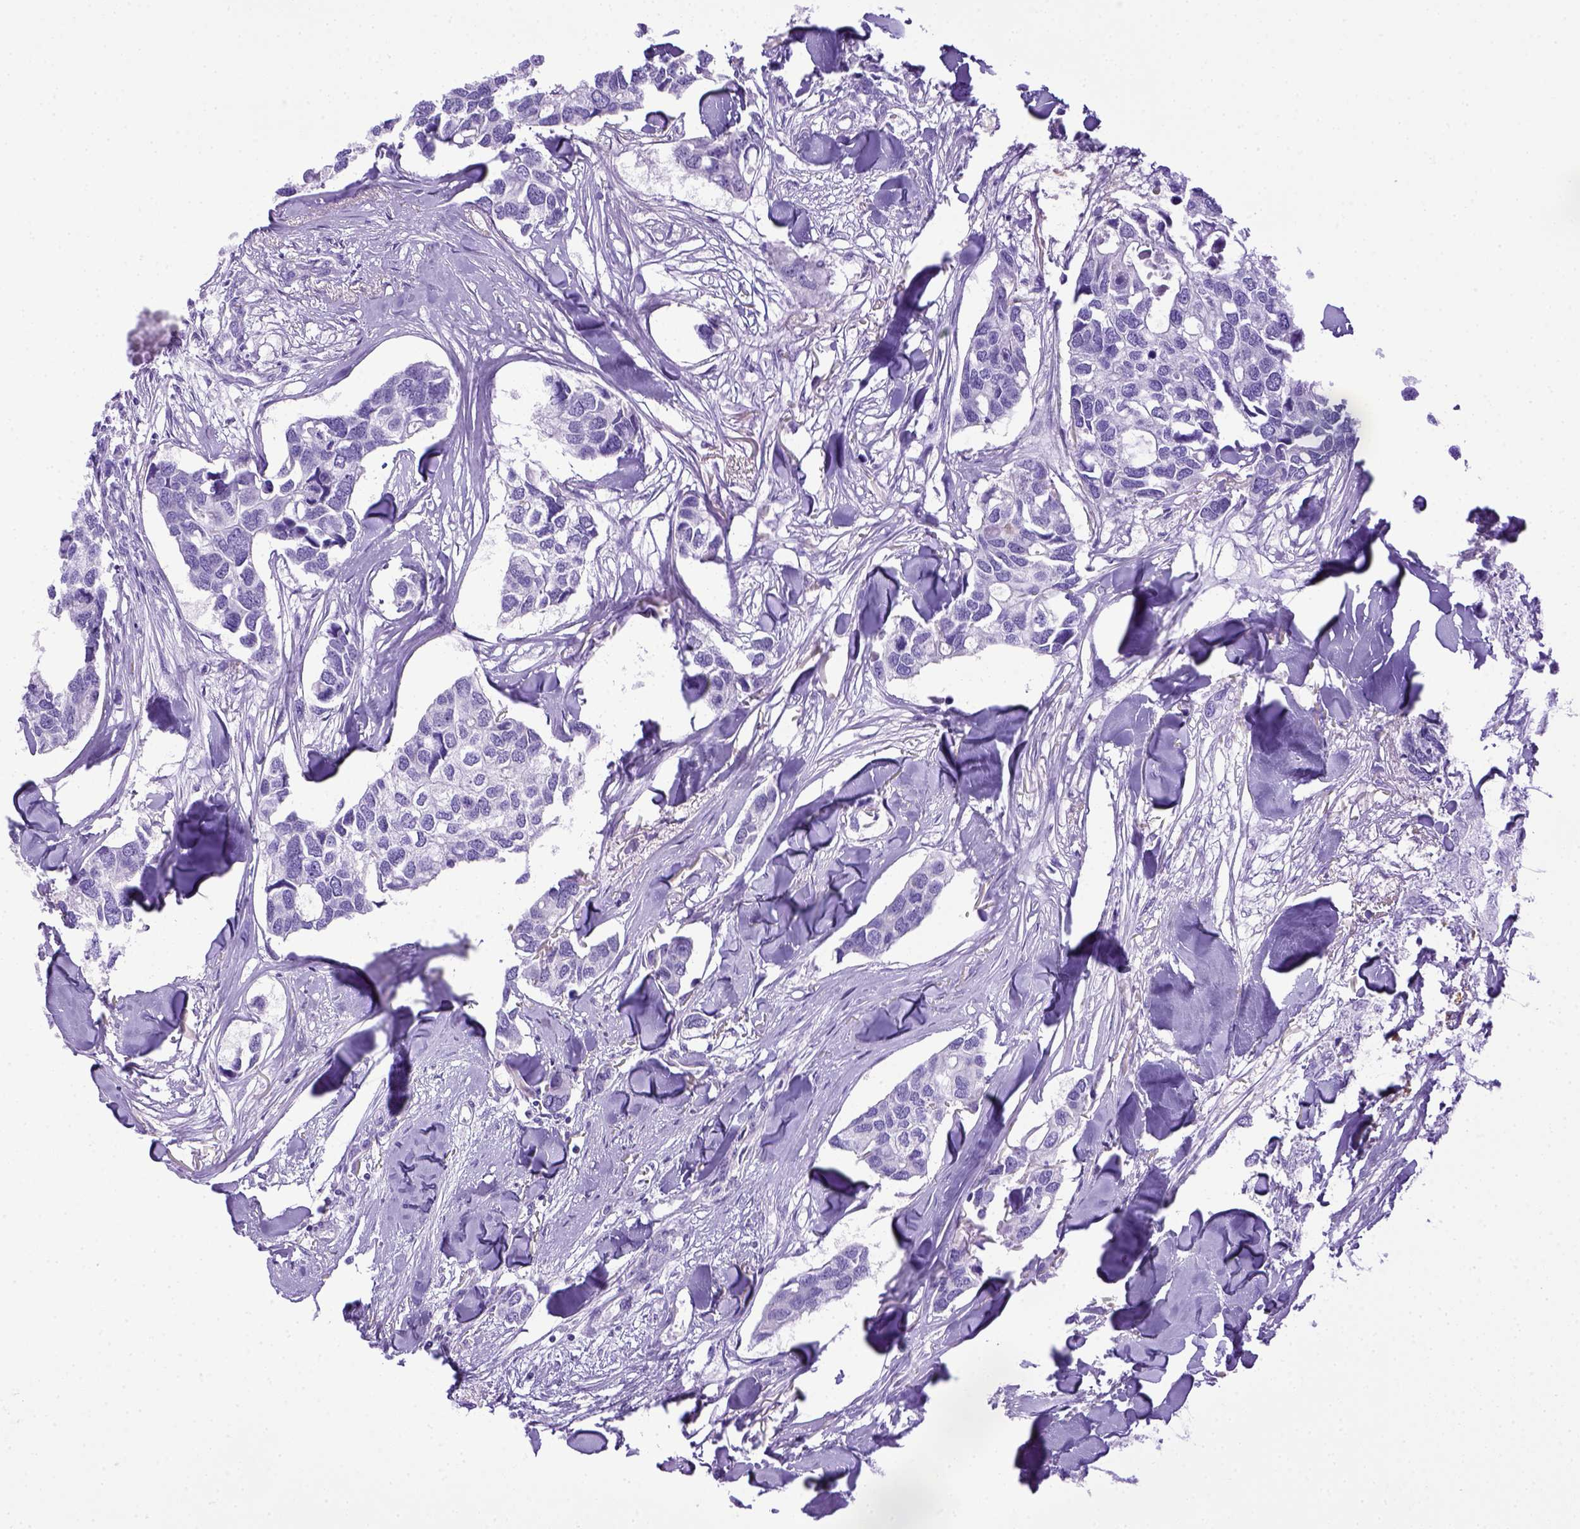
{"staining": {"intensity": "negative", "quantity": "none", "location": "none"}, "tissue": "breast cancer", "cell_type": "Tumor cells", "image_type": "cancer", "snomed": [{"axis": "morphology", "description": "Duct carcinoma"}, {"axis": "topography", "description": "Breast"}], "caption": "This image is of breast cancer (intraductal carcinoma) stained with IHC to label a protein in brown with the nuclei are counter-stained blue. There is no staining in tumor cells.", "gene": "ITIH4", "patient": {"sex": "female", "age": 83}}